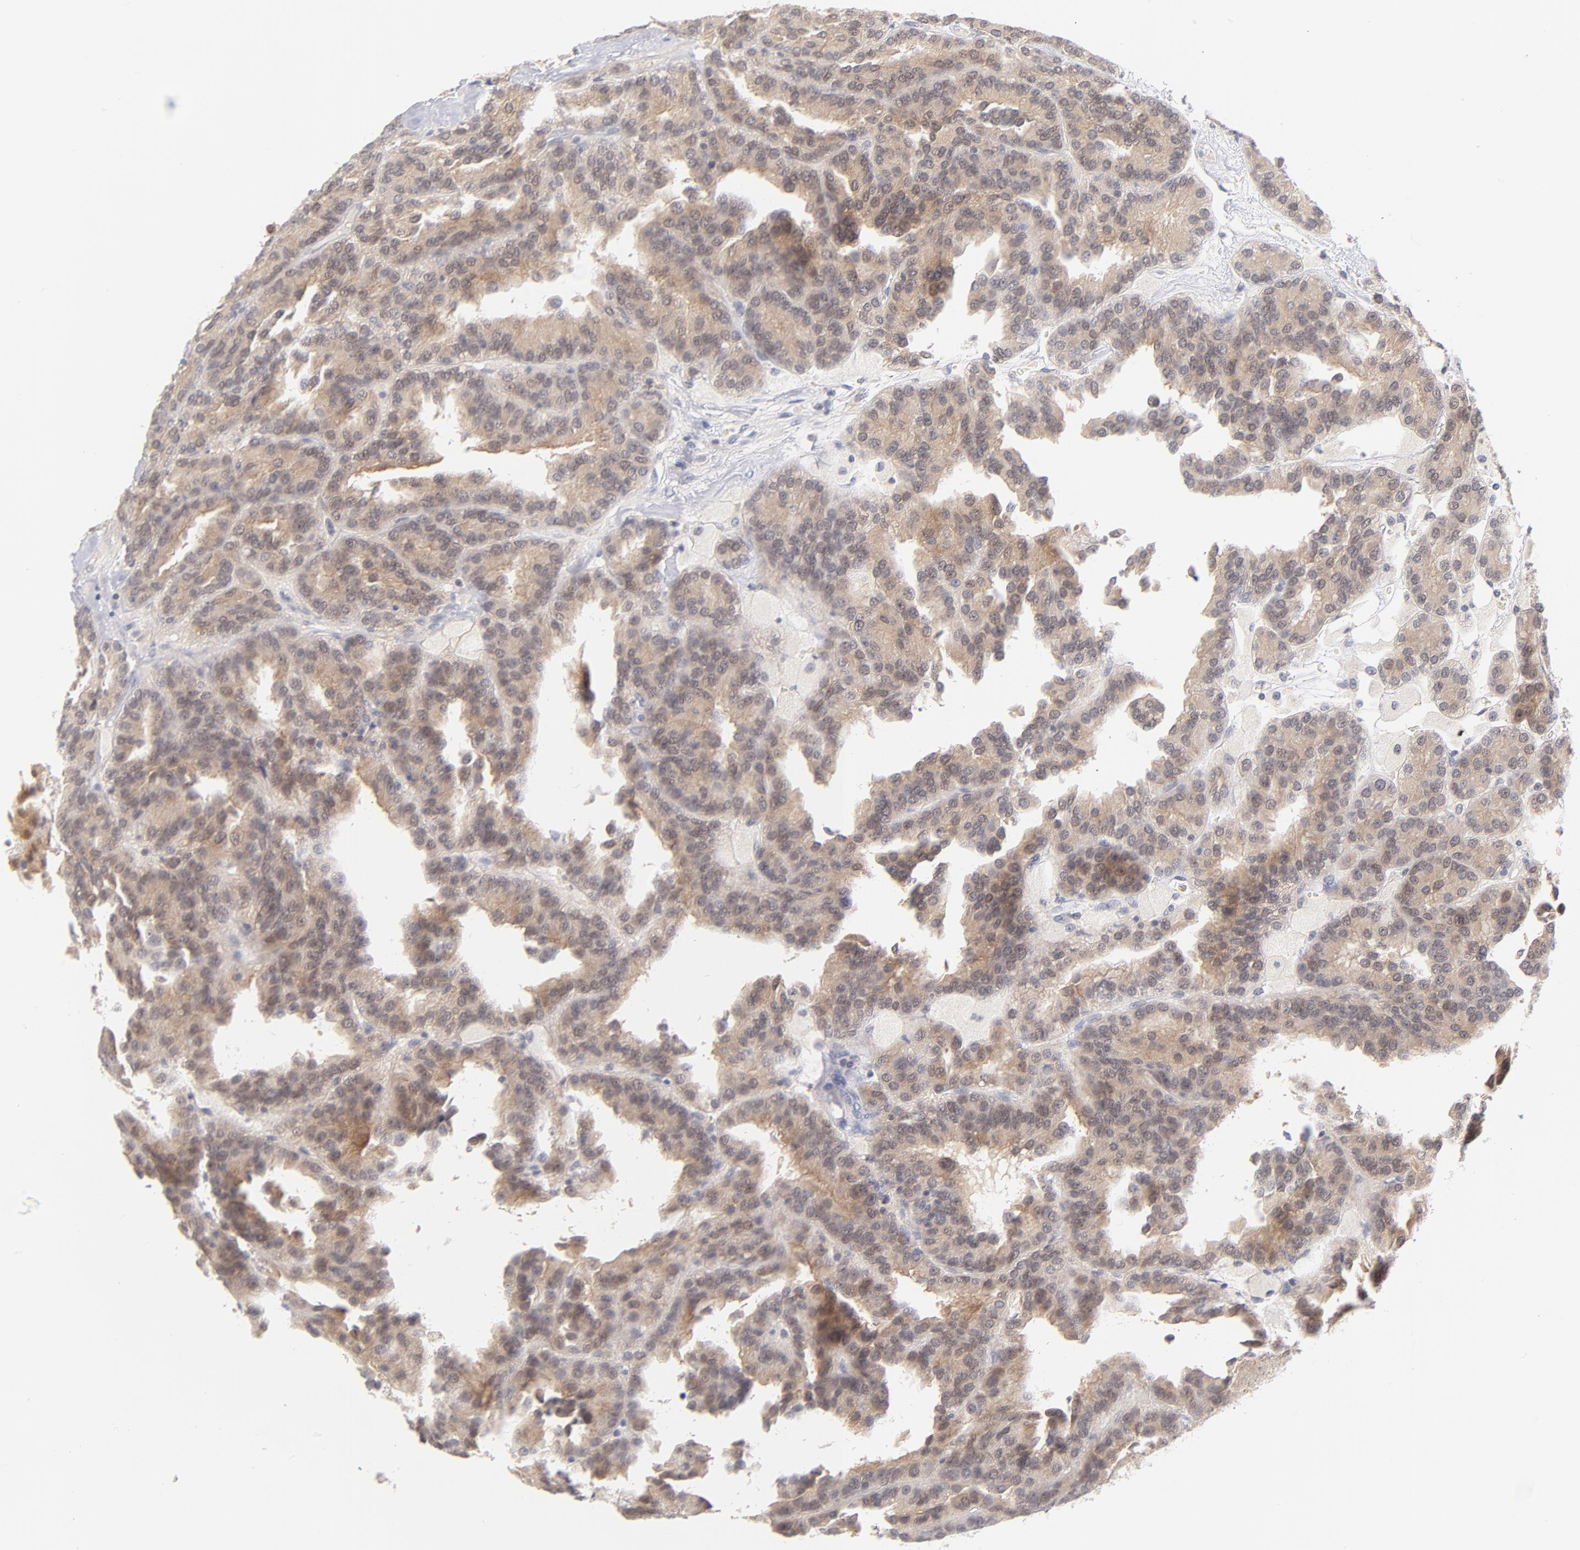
{"staining": {"intensity": "weak", "quantity": ">75%", "location": "cytoplasmic/membranous"}, "tissue": "renal cancer", "cell_type": "Tumor cells", "image_type": "cancer", "snomed": [{"axis": "morphology", "description": "Adenocarcinoma, NOS"}, {"axis": "topography", "description": "Kidney"}], "caption": "Approximately >75% of tumor cells in human renal adenocarcinoma display weak cytoplasmic/membranous protein expression as visualized by brown immunohistochemical staining.", "gene": "CASP6", "patient": {"sex": "male", "age": 46}}